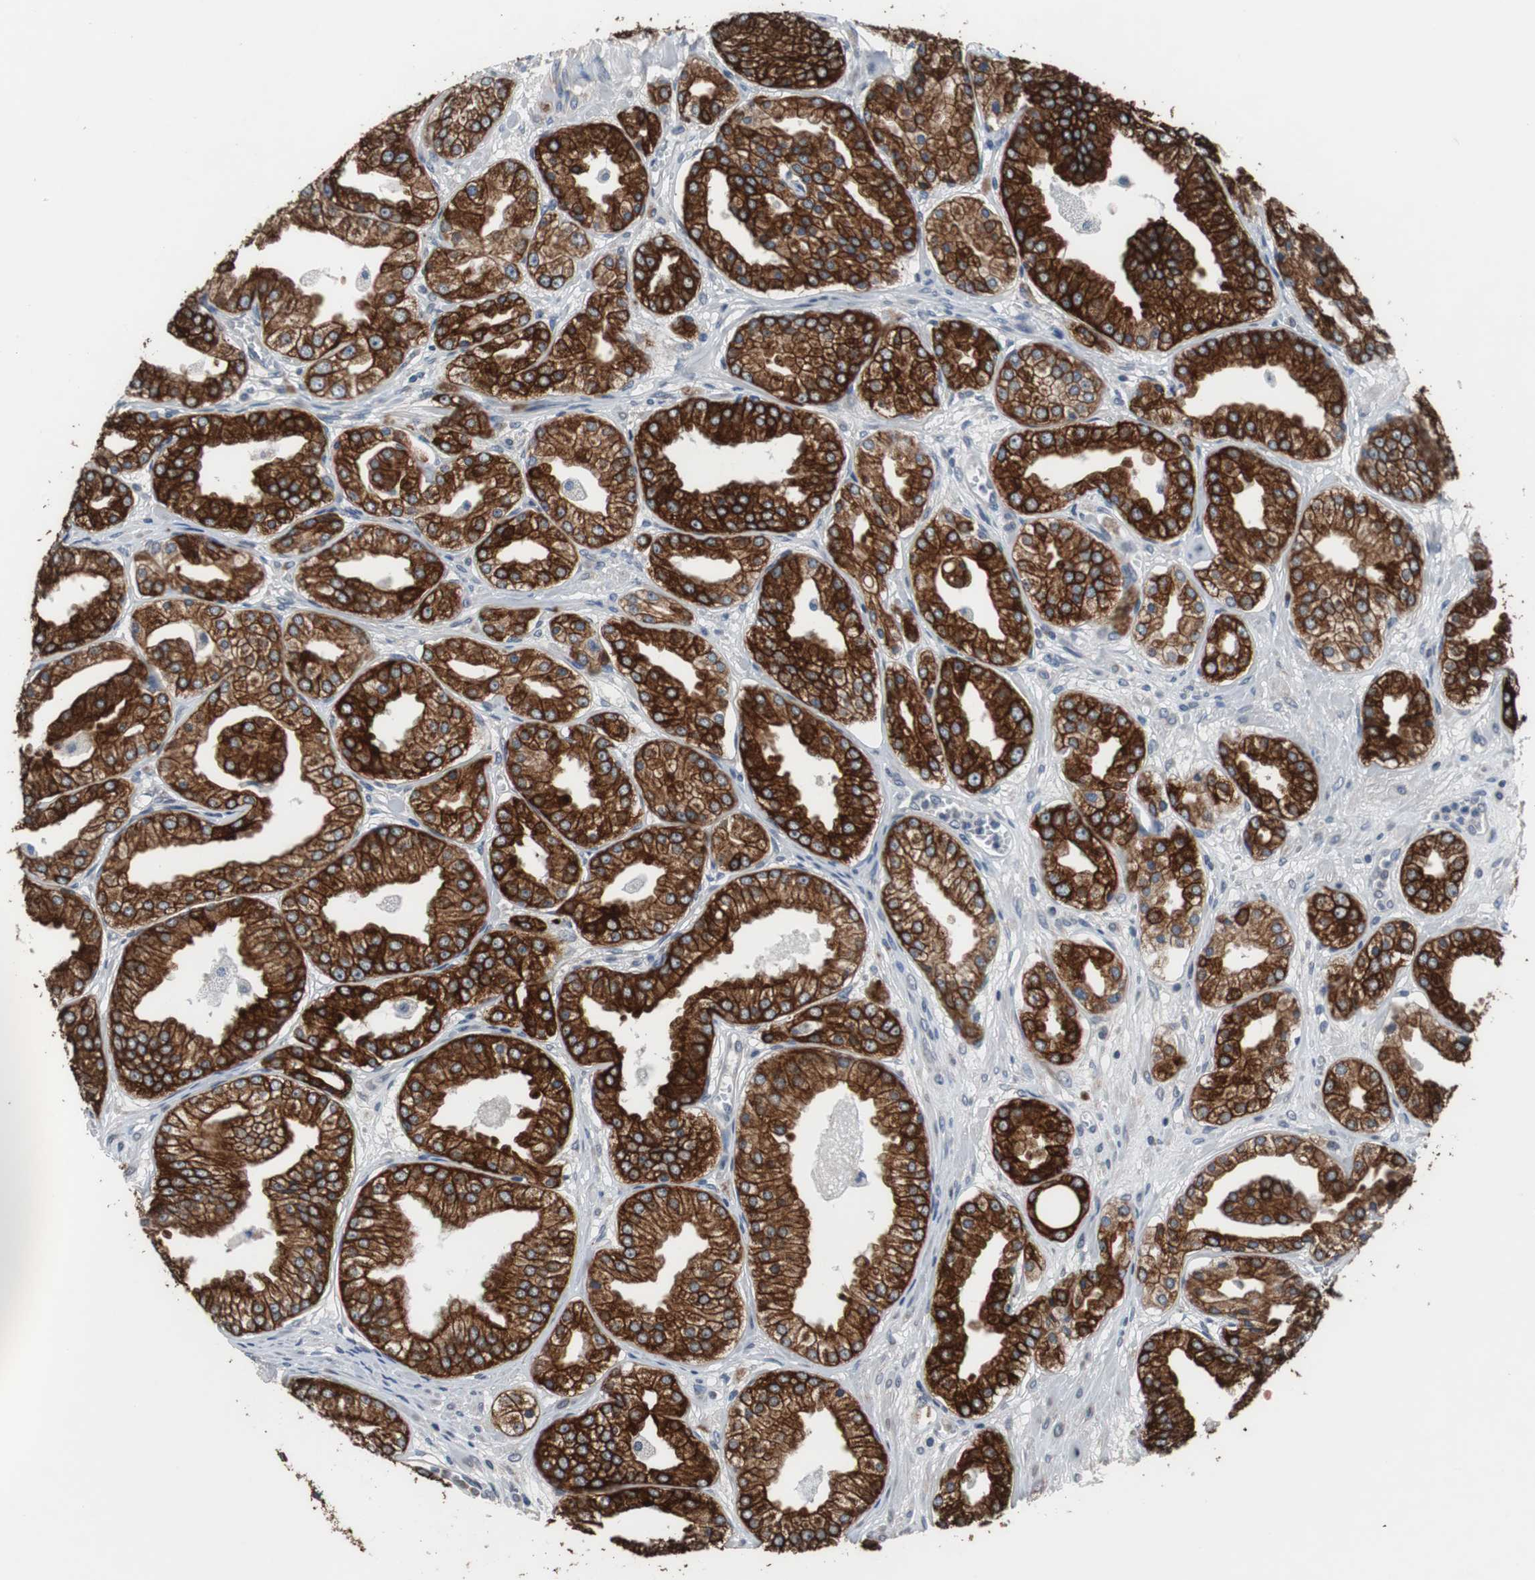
{"staining": {"intensity": "strong", "quantity": ">75%", "location": "cytoplasmic/membranous"}, "tissue": "prostate cancer", "cell_type": "Tumor cells", "image_type": "cancer", "snomed": [{"axis": "morphology", "description": "Adenocarcinoma, High grade"}, {"axis": "topography", "description": "Prostate"}], "caption": "Immunohistochemical staining of prostate cancer displays high levels of strong cytoplasmic/membranous protein staining in about >75% of tumor cells. (DAB (3,3'-diaminobenzidine) IHC, brown staining for protein, blue staining for nuclei).", "gene": "USP10", "patient": {"sex": "male", "age": 61}}